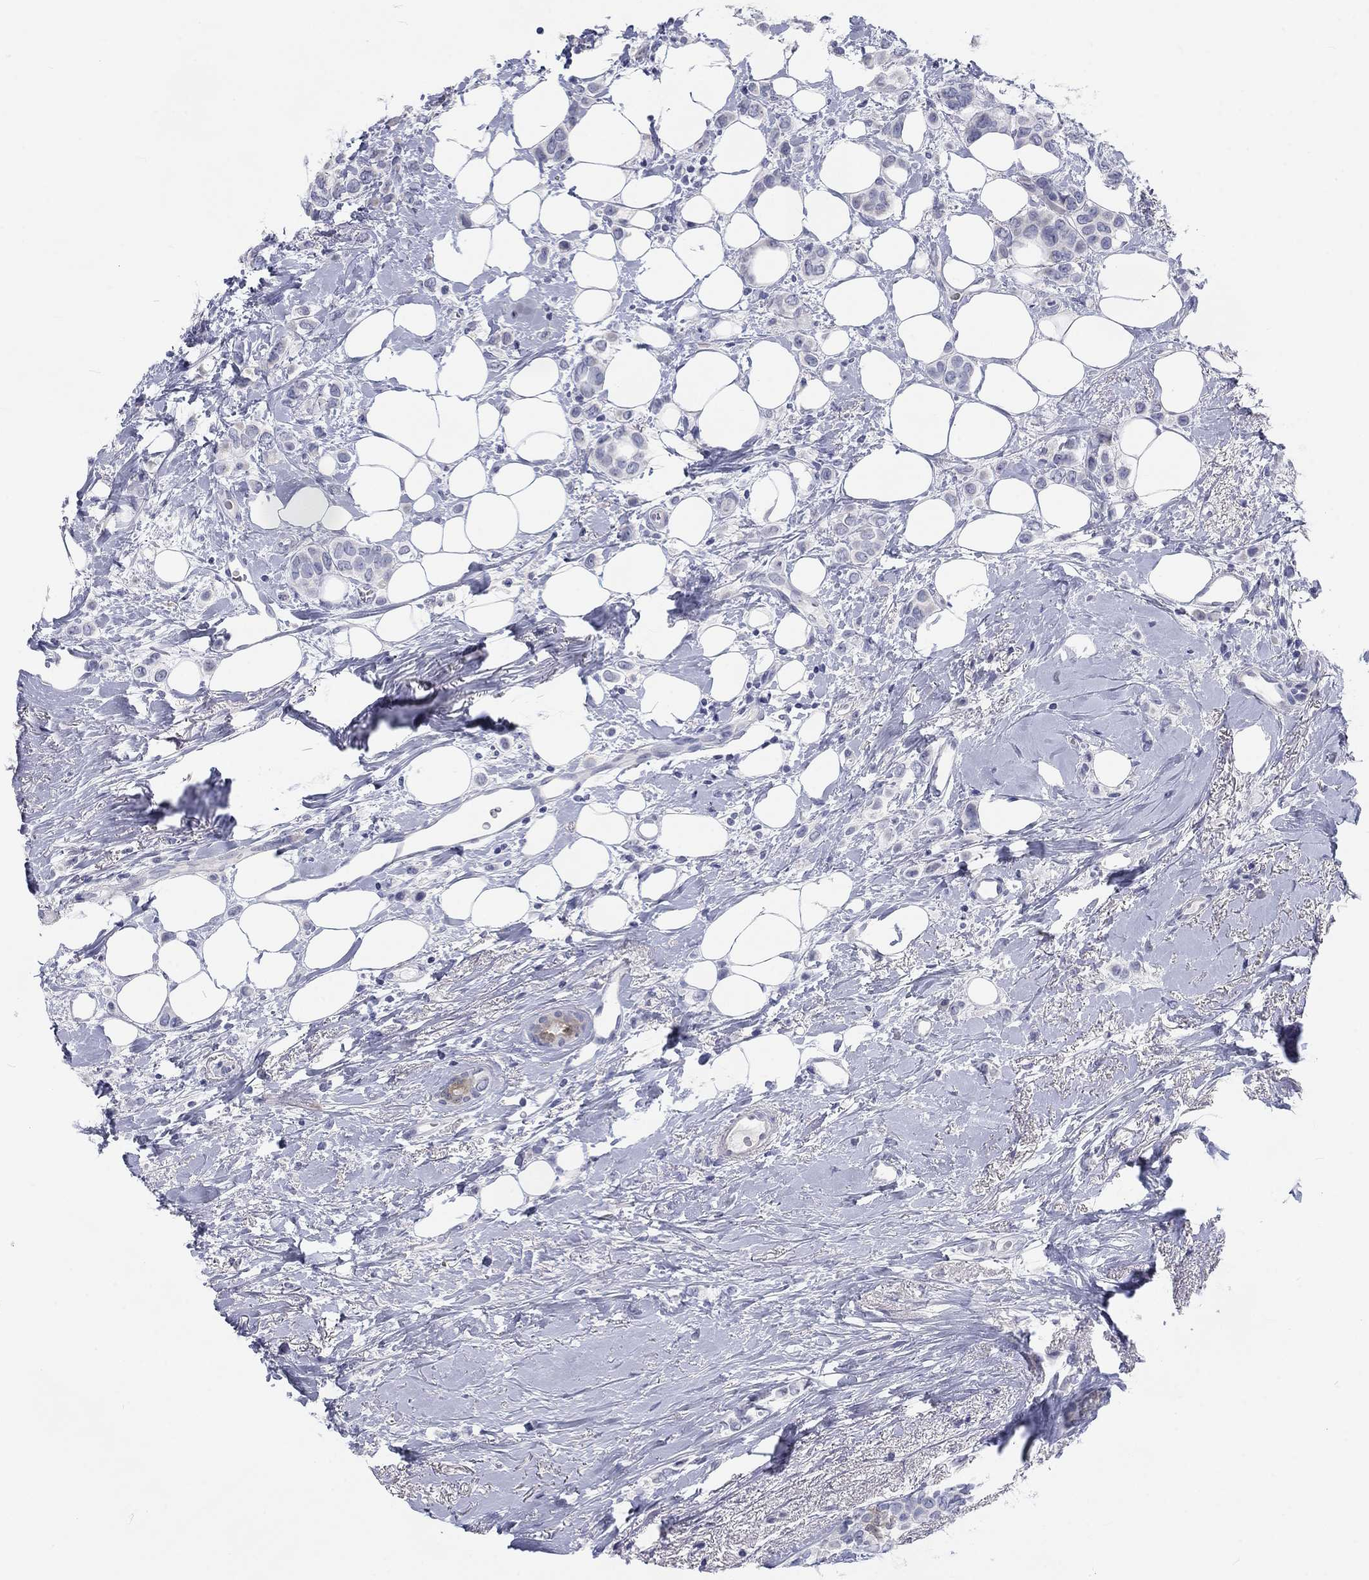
{"staining": {"intensity": "negative", "quantity": "none", "location": "none"}, "tissue": "breast cancer", "cell_type": "Tumor cells", "image_type": "cancer", "snomed": [{"axis": "morphology", "description": "Lobular carcinoma"}, {"axis": "topography", "description": "Breast"}], "caption": "Tumor cells are negative for protein expression in human lobular carcinoma (breast).", "gene": "CALB1", "patient": {"sex": "female", "age": 66}}